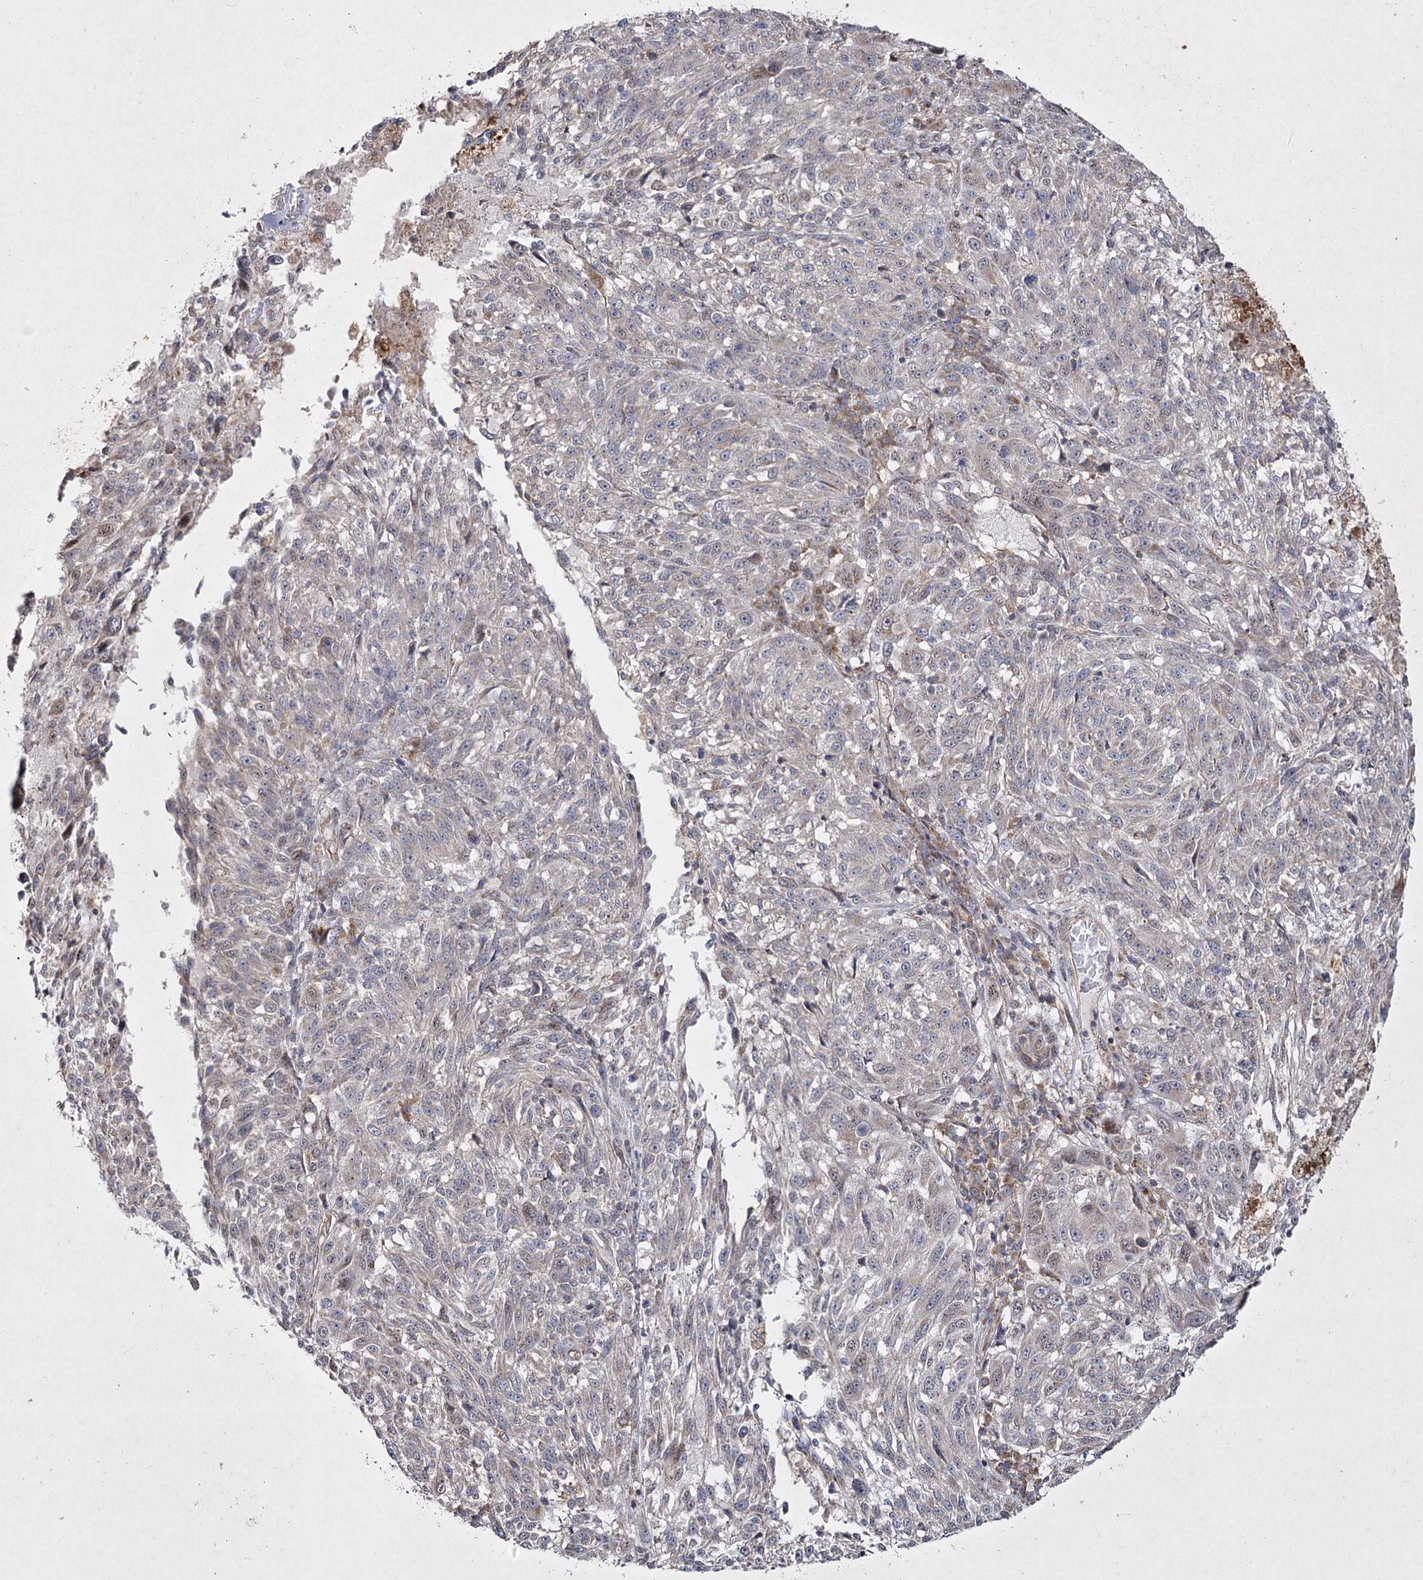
{"staining": {"intensity": "negative", "quantity": "none", "location": "none"}, "tissue": "melanoma", "cell_type": "Tumor cells", "image_type": "cancer", "snomed": [{"axis": "morphology", "description": "Malignant melanoma, NOS"}, {"axis": "topography", "description": "Skin"}], "caption": "High magnification brightfield microscopy of malignant melanoma stained with DAB (brown) and counterstained with hematoxylin (blue): tumor cells show no significant staining.", "gene": "SH3TC1", "patient": {"sex": "male", "age": 53}}